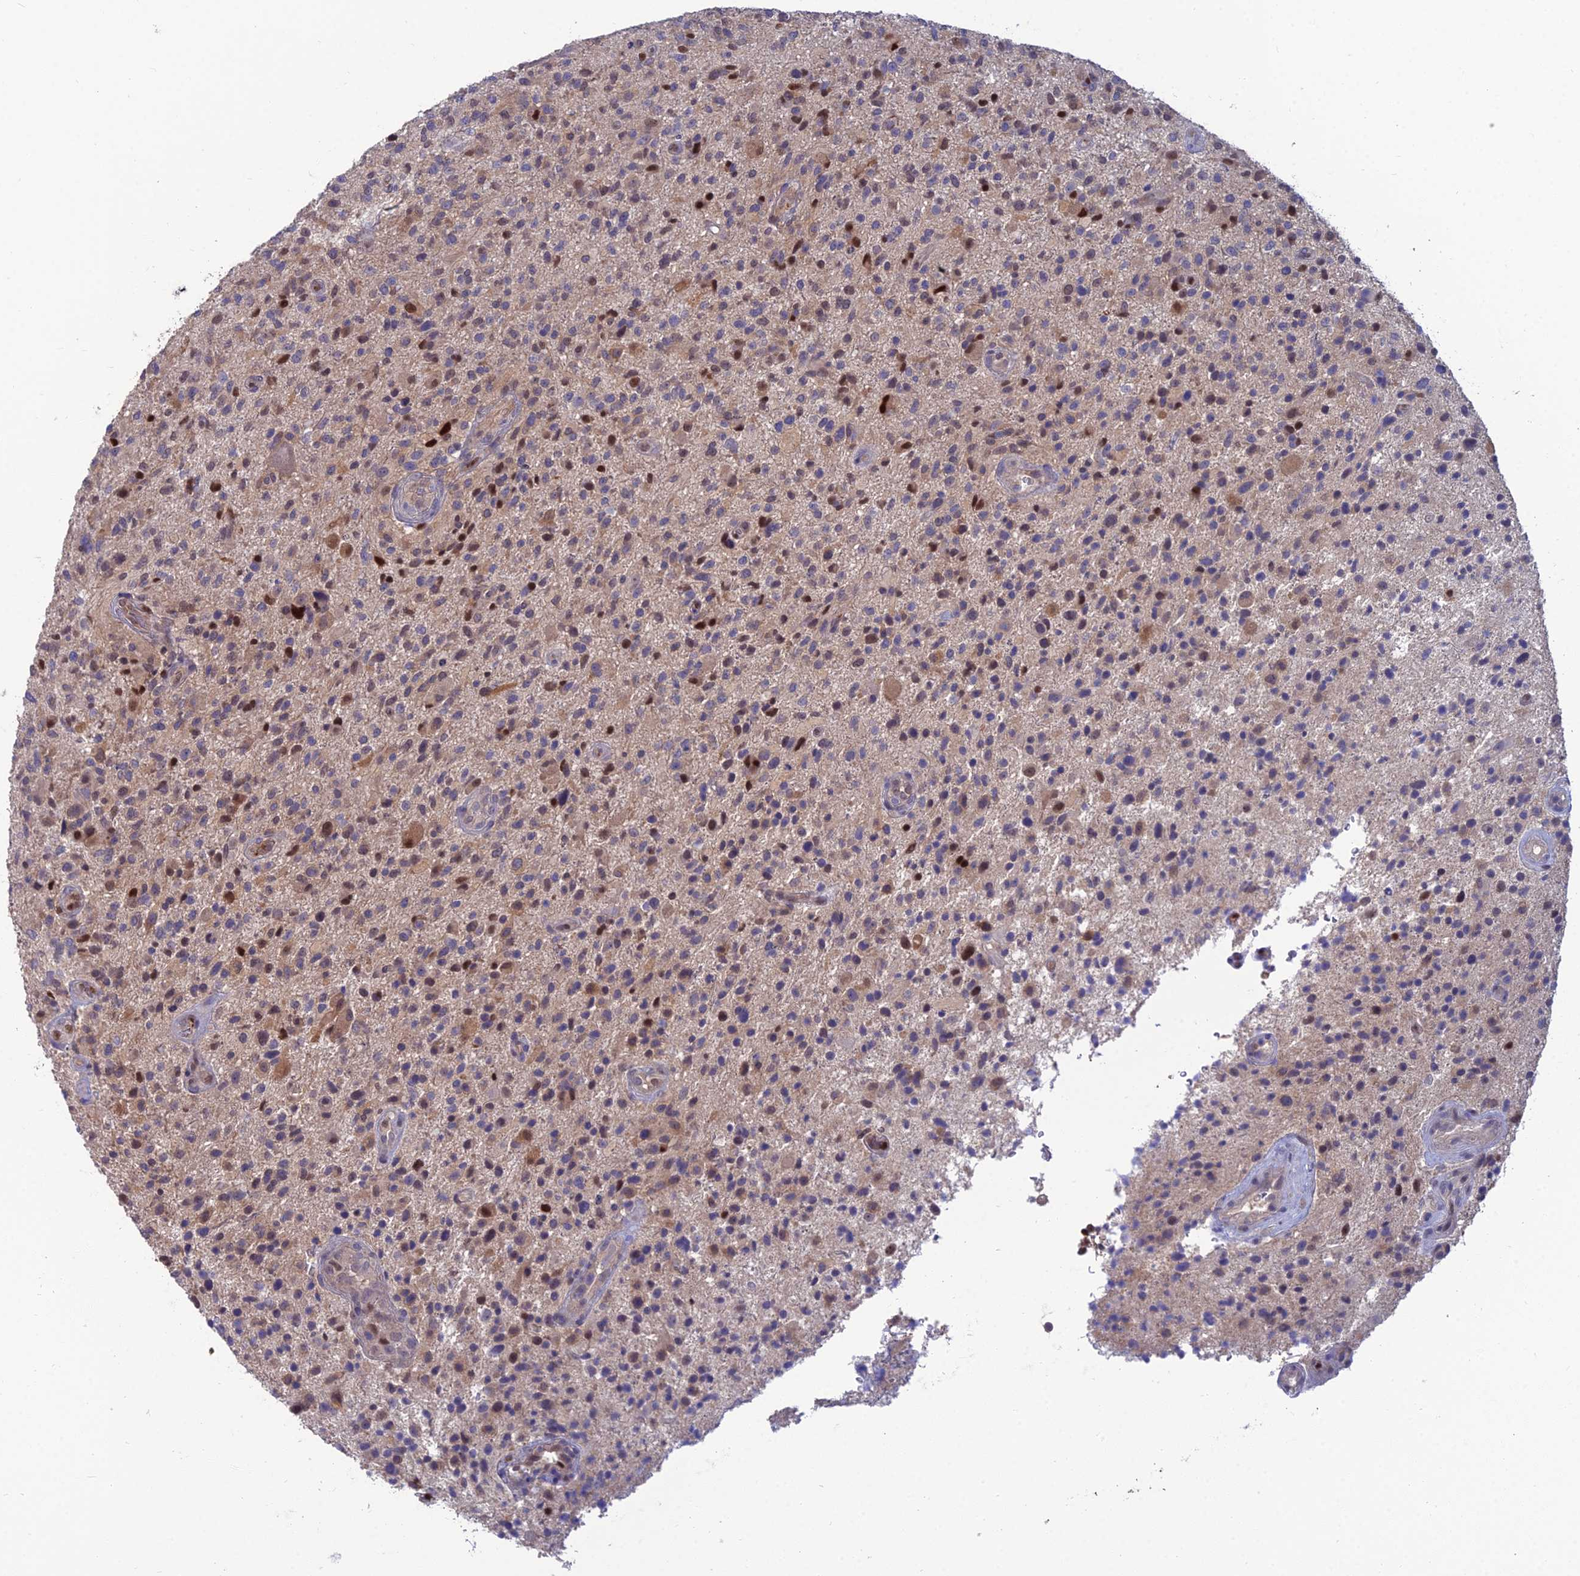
{"staining": {"intensity": "moderate", "quantity": "<25%", "location": "nuclear"}, "tissue": "glioma", "cell_type": "Tumor cells", "image_type": "cancer", "snomed": [{"axis": "morphology", "description": "Glioma, malignant, High grade"}, {"axis": "topography", "description": "Brain"}], "caption": "High-magnification brightfield microscopy of glioma stained with DAB (3,3'-diaminobenzidine) (brown) and counterstained with hematoxylin (blue). tumor cells exhibit moderate nuclear staining is identified in about<25% of cells.", "gene": "DNPEP", "patient": {"sex": "male", "age": 47}}